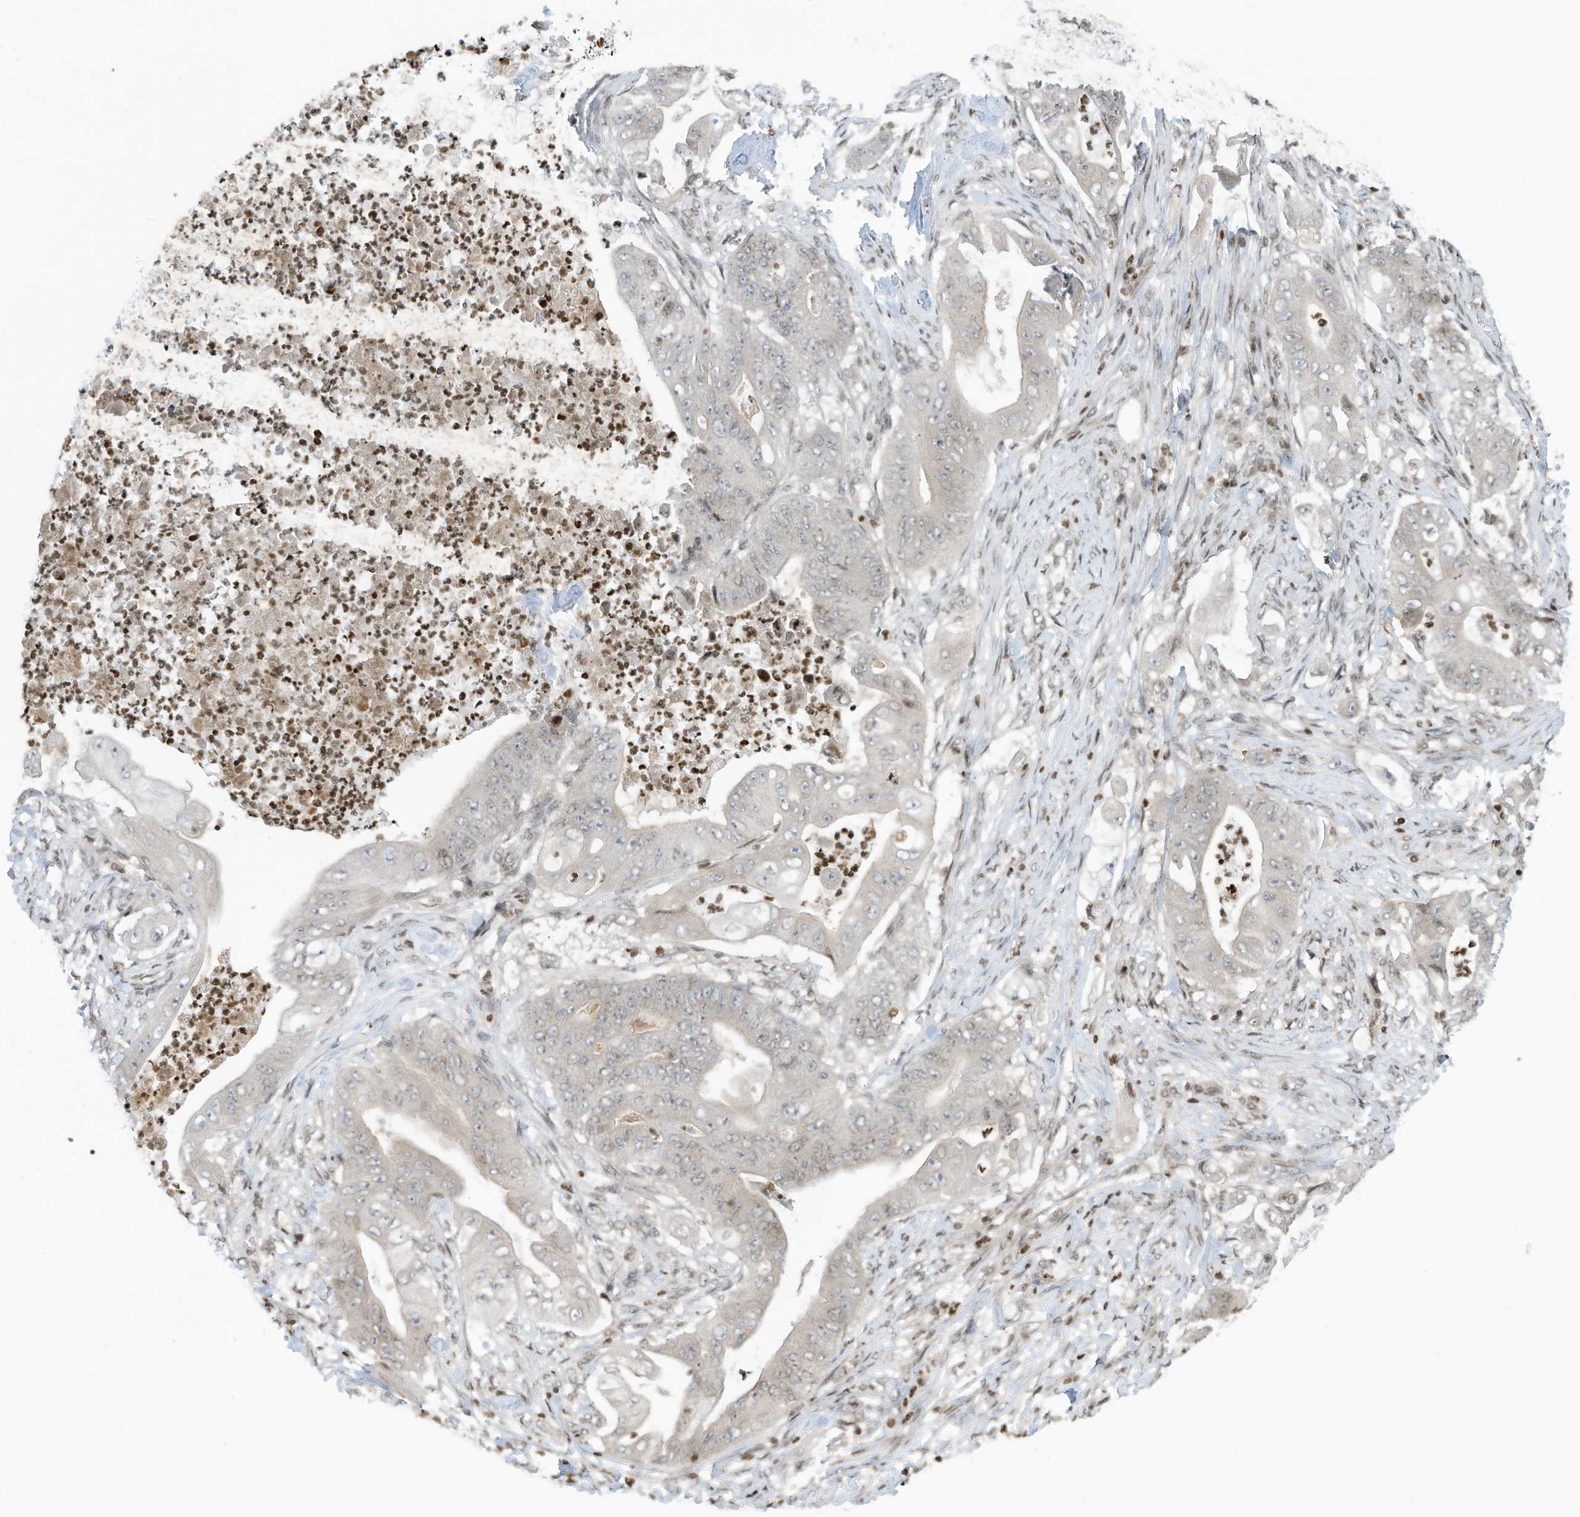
{"staining": {"intensity": "negative", "quantity": "none", "location": "none"}, "tissue": "stomach cancer", "cell_type": "Tumor cells", "image_type": "cancer", "snomed": [{"axis": "morphology", "description": "Adenocarcinoma, NOS"}, {"axis": "topography", "description": "Stomach"}], "caption": "Photomicrograph shows no significant protein staining in tumor cells of stomach cancer.", "gene": "ADI1", "patient": {"sex": "female", "age": 73}}